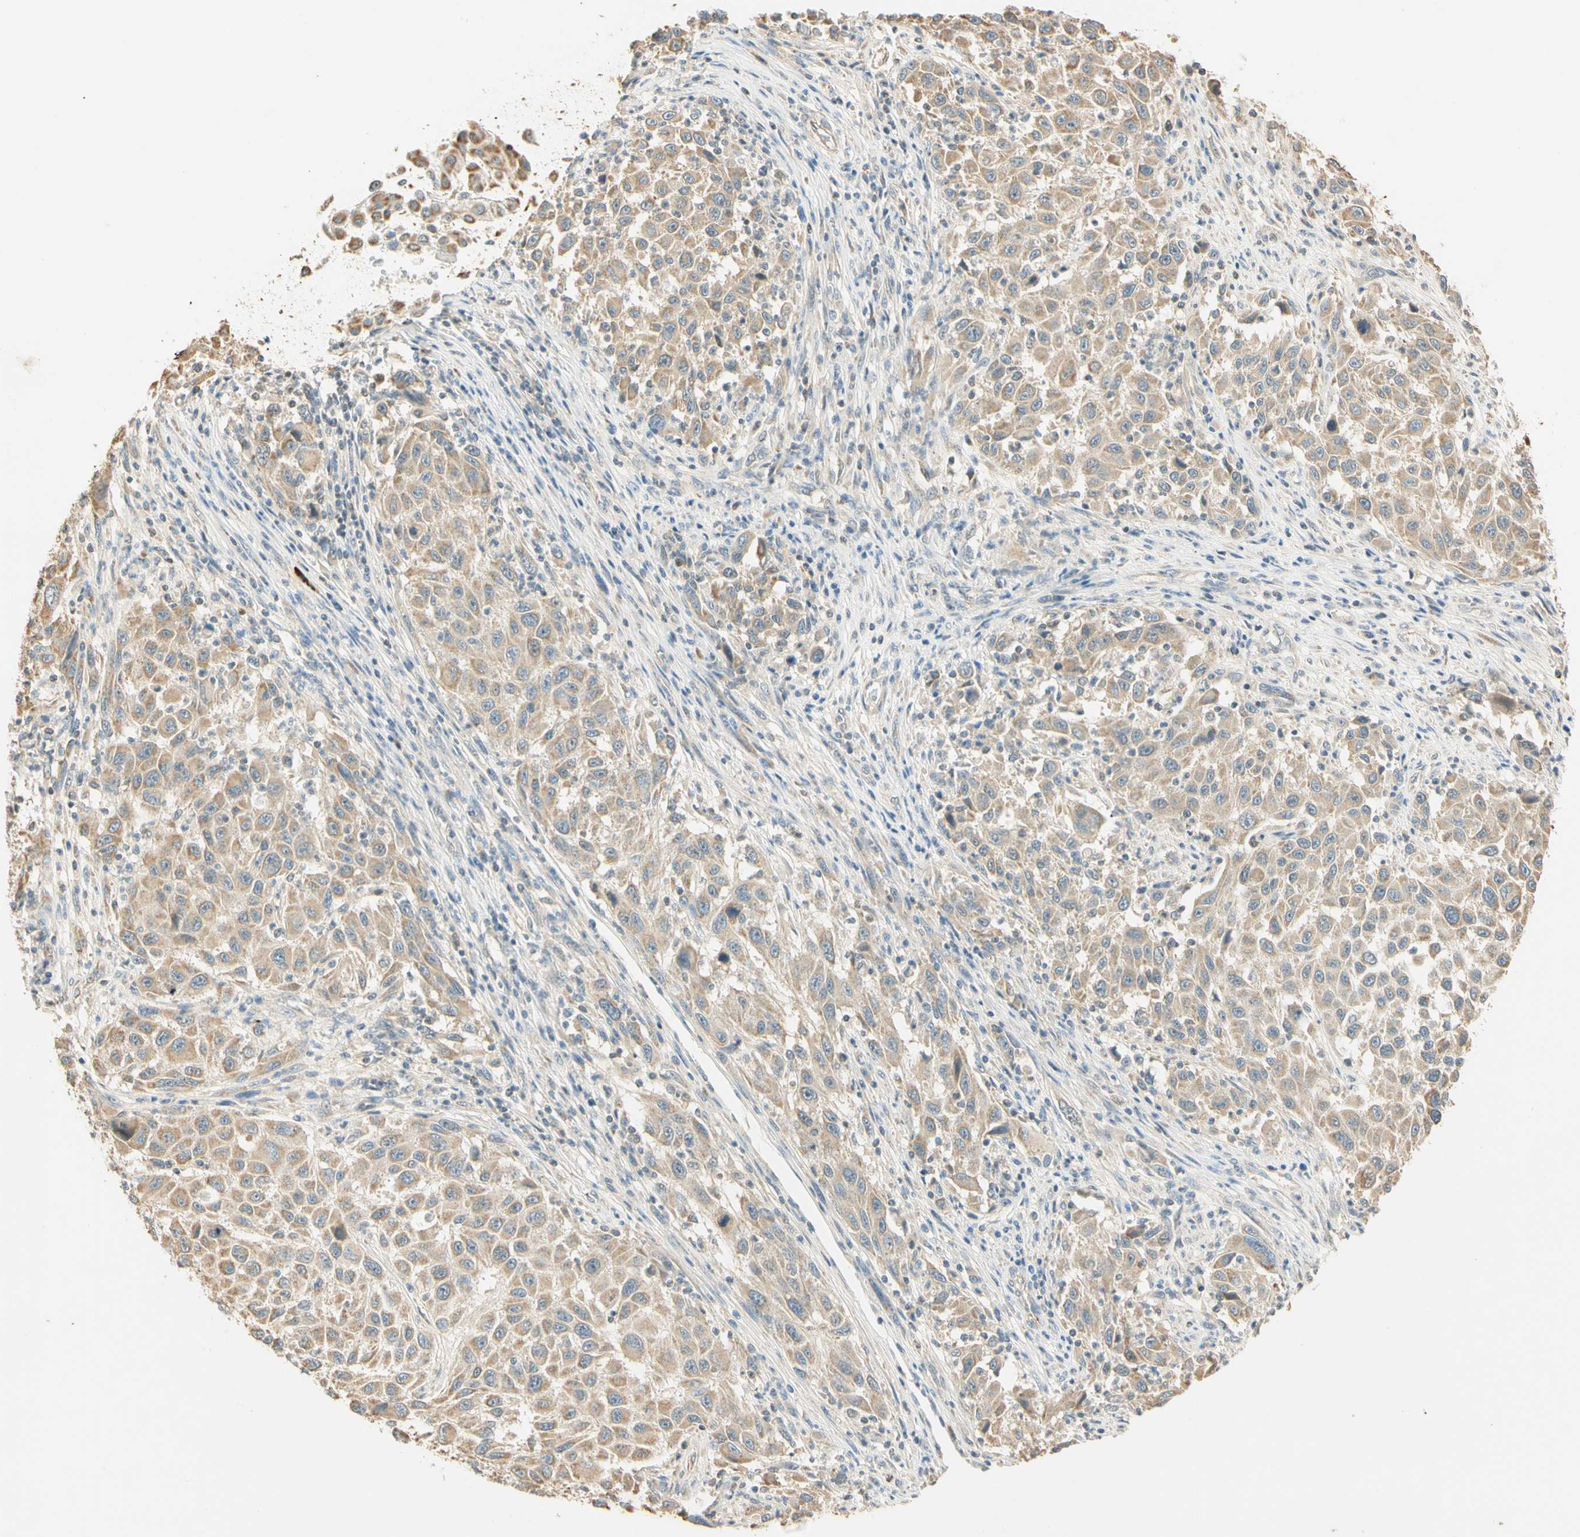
{"staining": {"intensity": "moderate", "quantity": ">75%", "location": "cytoplasmic/membranous"}, "tissue": "melanoma", "cell_type": "Tumor cells", "image_type": "cancer", "snomed": [{"axis": "morphology", "description": "Malignant melanoma, Metastatic site"}, {"axis": "topography", "description": "Lymph node"}], "caption": "Immunohistochemical staining of human malignant melanoma (metastatic site) exhibits moderate cytoplasmic/membranous protein expression in approximately >75% of tumor cells.", "gene": "RAD18", "patient": {"sex": "male", "age": 61}}